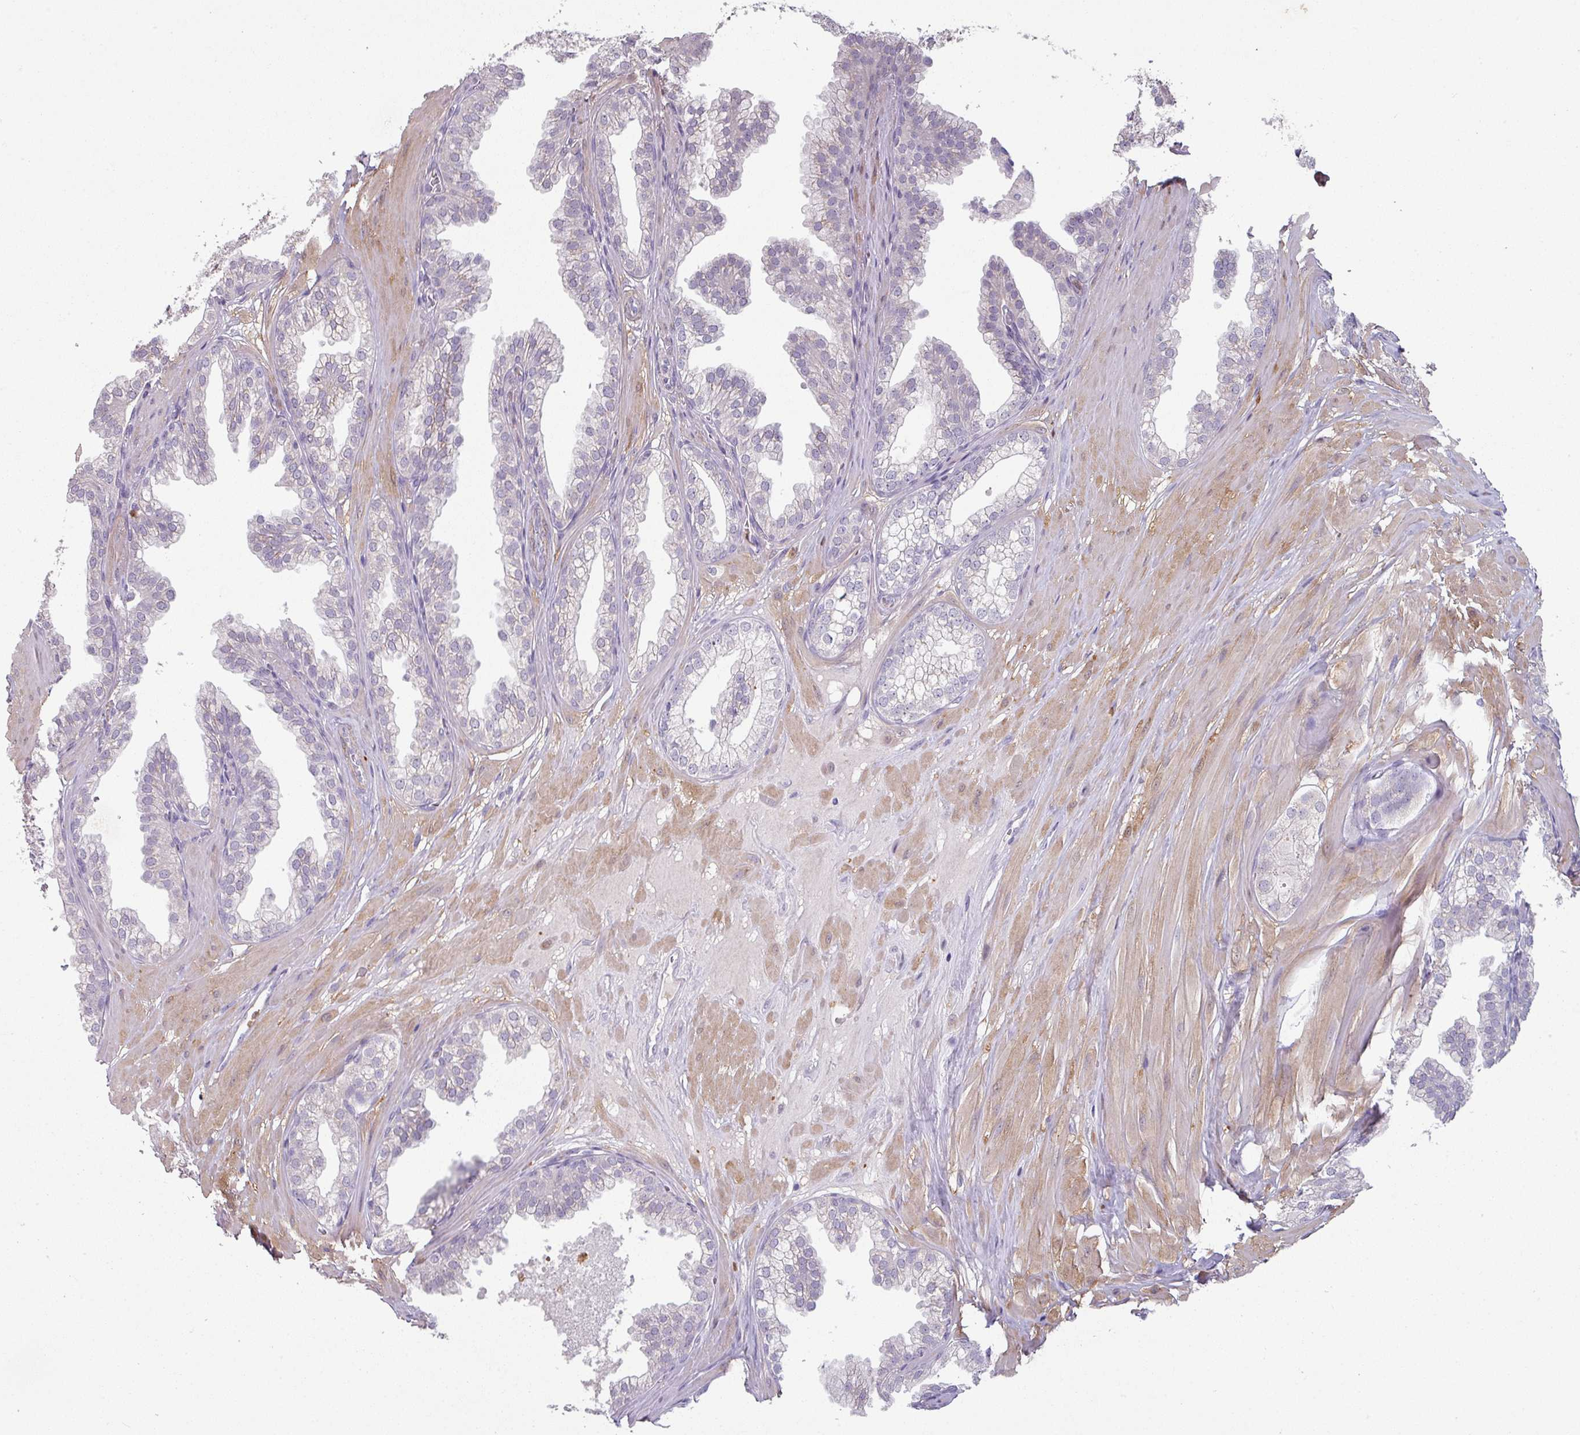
{"staining": {"intensity": "negative", "quantity": "none", "location": "none"}, "tissue": "prostate", "cell_type": "Glandular cells", "image_type": "normal", "snomed": [{"axis": "morphology", "description": "Normal tissue, NOS"}, {"axis": "topography", "description": "Prostate"}, {"axis": "topography", "description": "Peripheral nerve tissue"}], "caption": "An immunohistochemistry micrograph of normal prostate is shown. There is no staining in glandular cells of prostate.", "gene": "MAGEC3", "patient": {"sex": "male", "age": 55}}